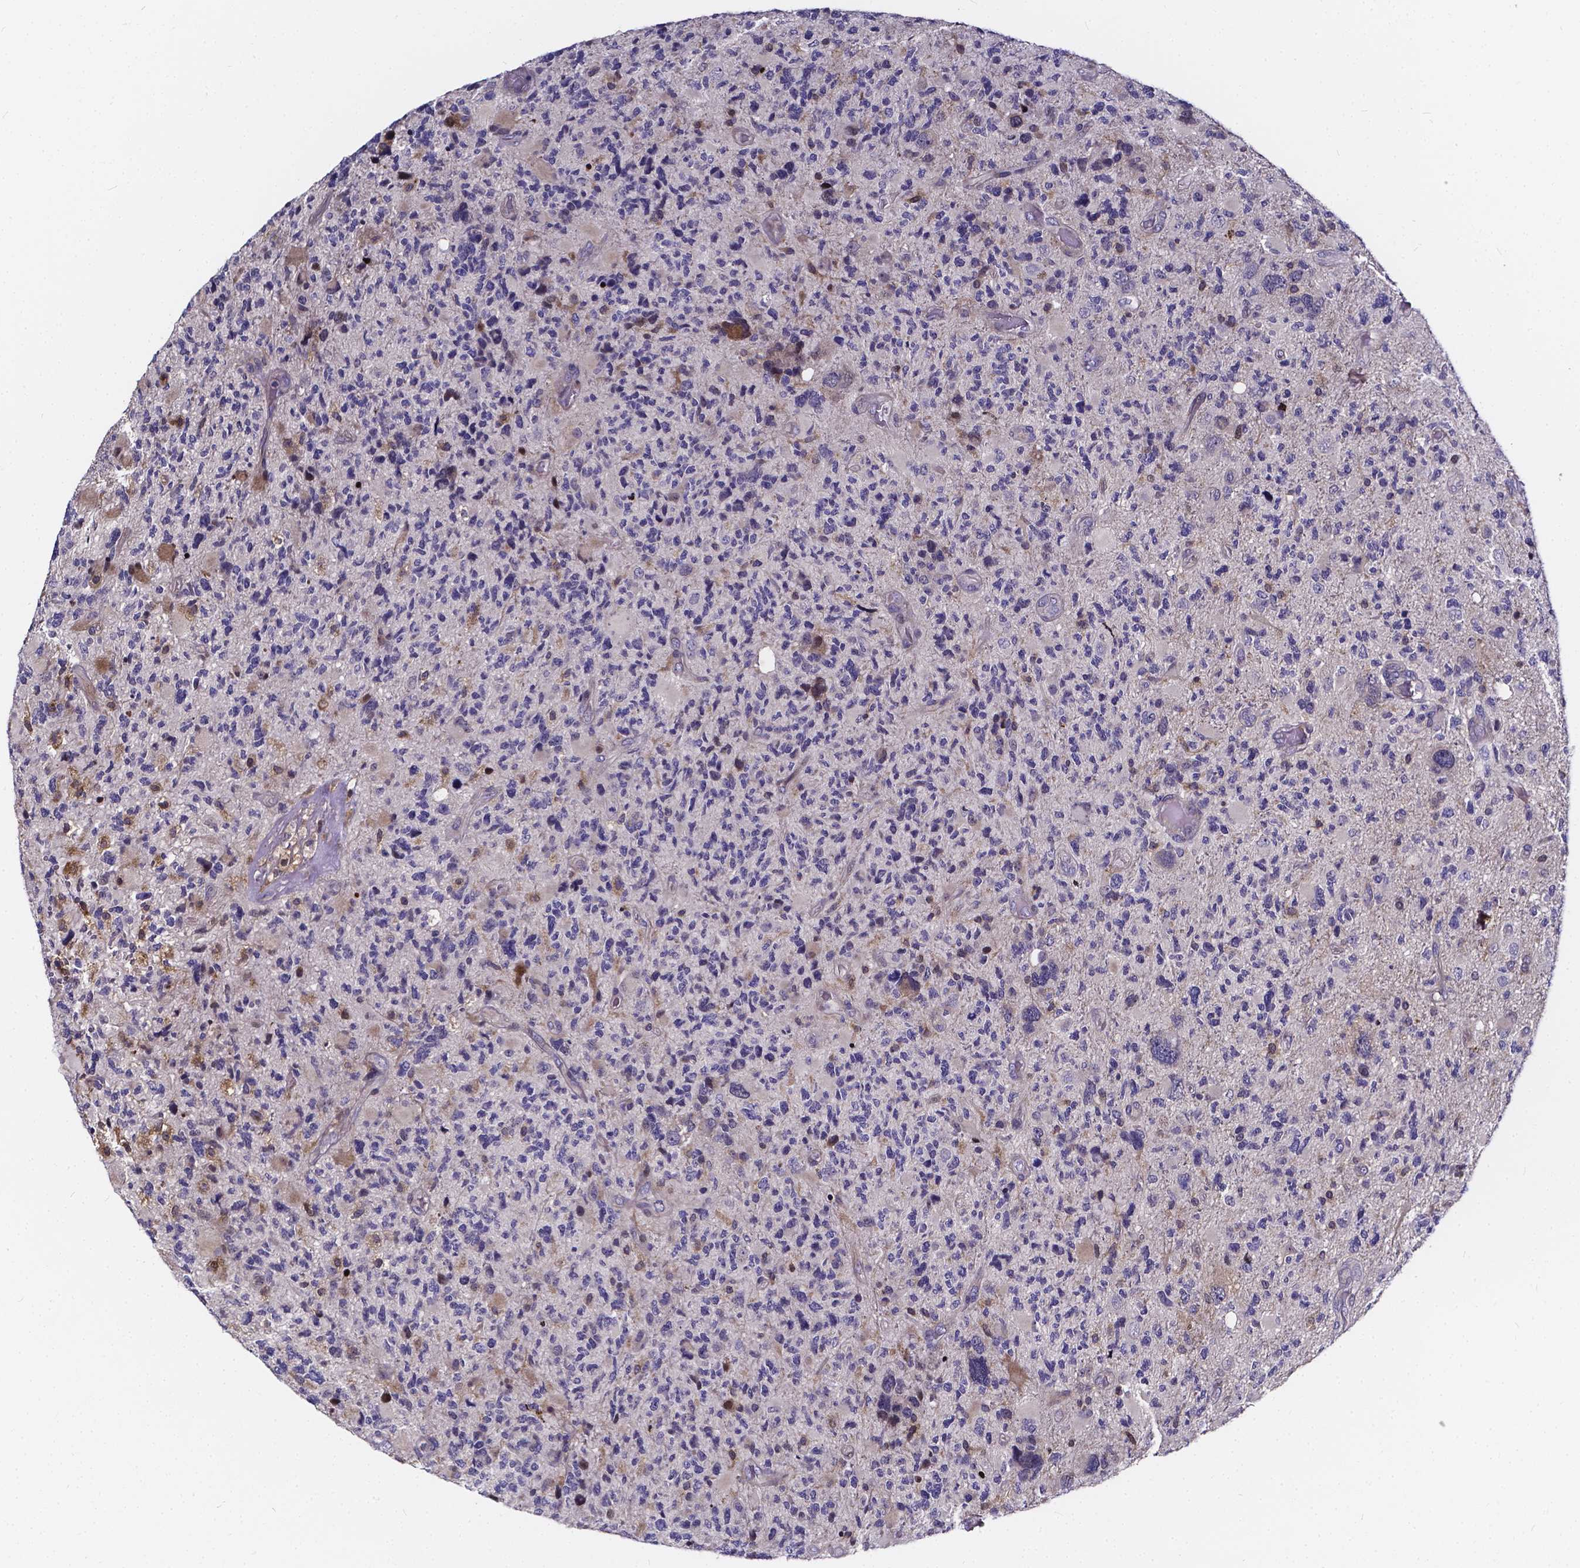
{"staining": {"intensity": "negative", "quantity": "none", "location": "none"}, "tissue": "glioma", "cell_type": "Tumor cells", "image_type": "cancer", "snomed": [{"axis": "morphology", "description": "Glioma, malignant, High grade"}, {"axis": "topography", "description": "Brain"}], "caption": "This photomicrograph is of glioma stained with IHC to label a protein in brown with the nuclei are counter-stained blue. There is no positivity in tumor cells.", "gene": "SOWAHA", "patient": {"sex": "female", "age": 71}}